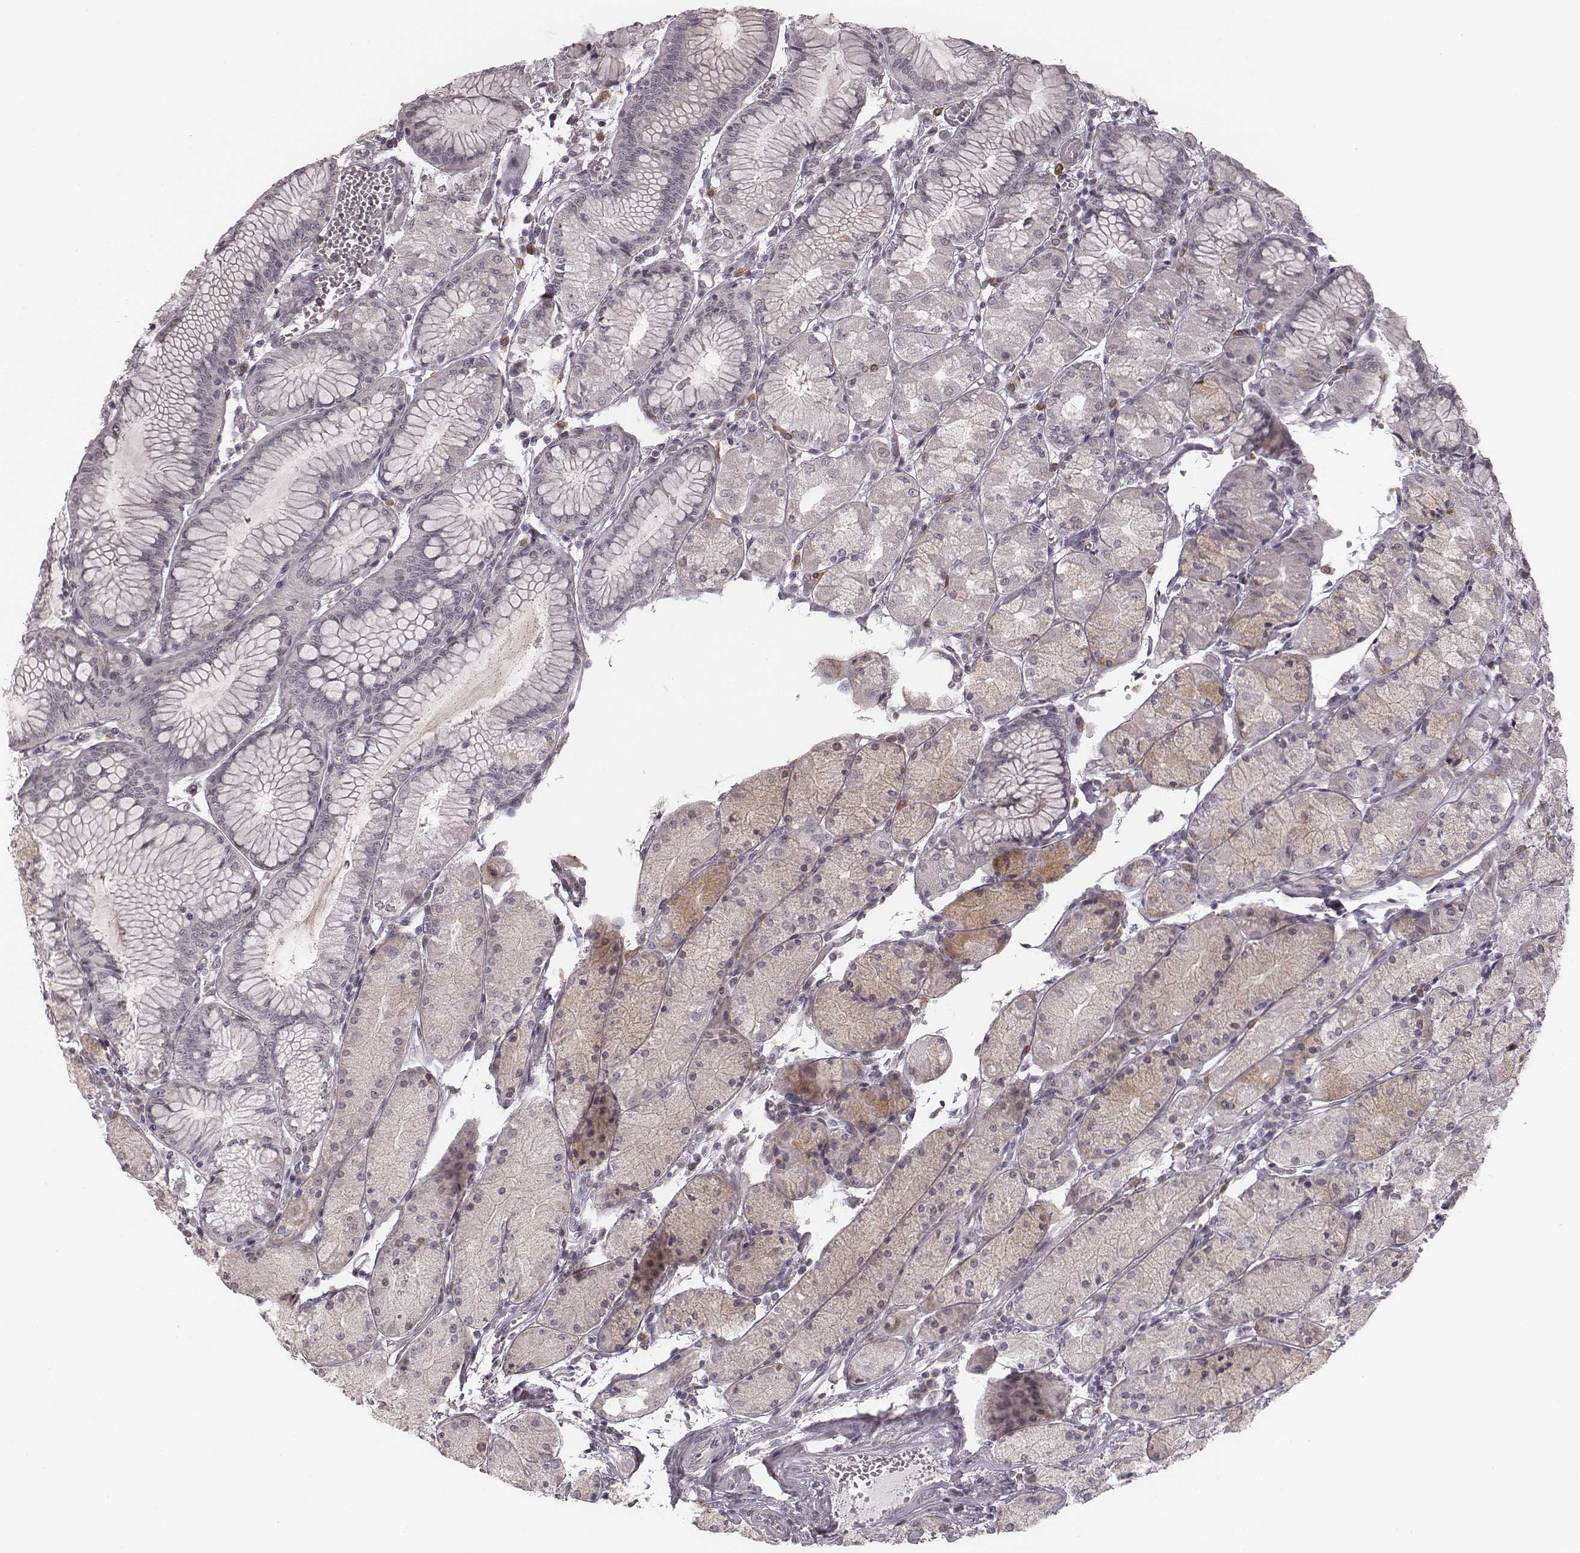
{"staining": {"intensity": "weak", "quantity": "<25%", "location": "cytoplasmic/membranous"}, "tissue": "stomach", "cell_type": "Glandular cells", "image_type": "normal", "snomed": [{"axis": "morphology", "description": "Normal tissue, NOS"}, {"axis": "topography", "description": "Stomach, upper"}], "caption": "Immunohistochemistry (IHC) histopathology image of unremarkable stomach: stomach stained with DAB demonstrates no significant protein expression in glandular cells. The staining was performed using DAB (3,3'-diaminobenzidine) to visualize the protein expression in brown, while the nuclei were stained in blue with hematoxylin (Magnification: 20x).", "gene": "RPGRIP1", "patient": {"sex": "male", "age": 69}}